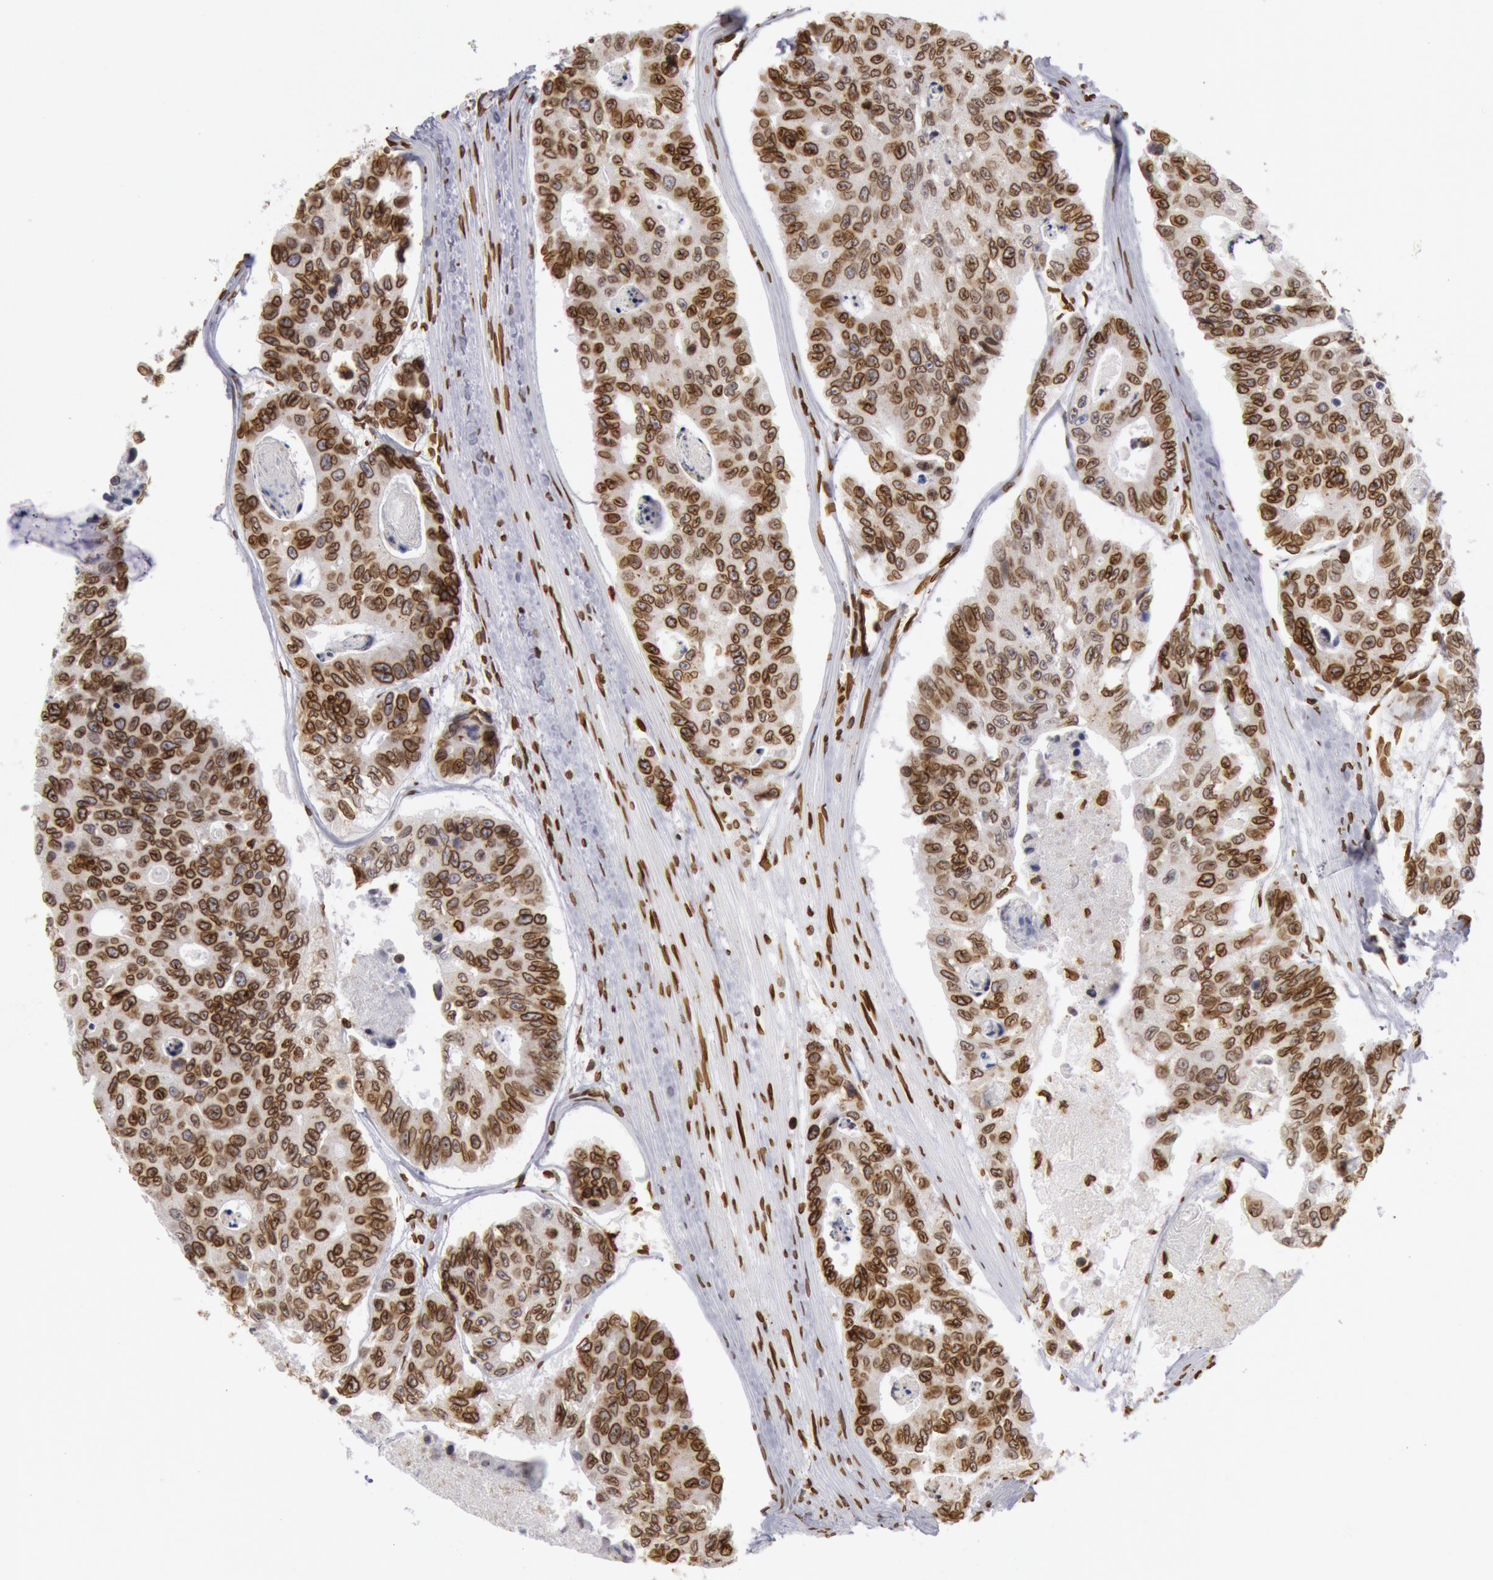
{"staining": {"intensity": "strong", "quantity": ">75%", "location": "nuclear"}, "tissue": "colorectal cancer", "cell_type": "Tumor cells", "image_type": "cancer", "snomed": [{"axis": "morphology", "description": "Adenocarcinoma, NOS"}, {"axis": "topography", "description": "Colon"}], "caption": "Immunohistochemistry of colorectal cancer (adenocarcinoma) exhibits high levels of strong nuclear staining in about >75% of tumor cells.", "gene": "SUN2", "patient": {"sex": "female", "age": 86}}